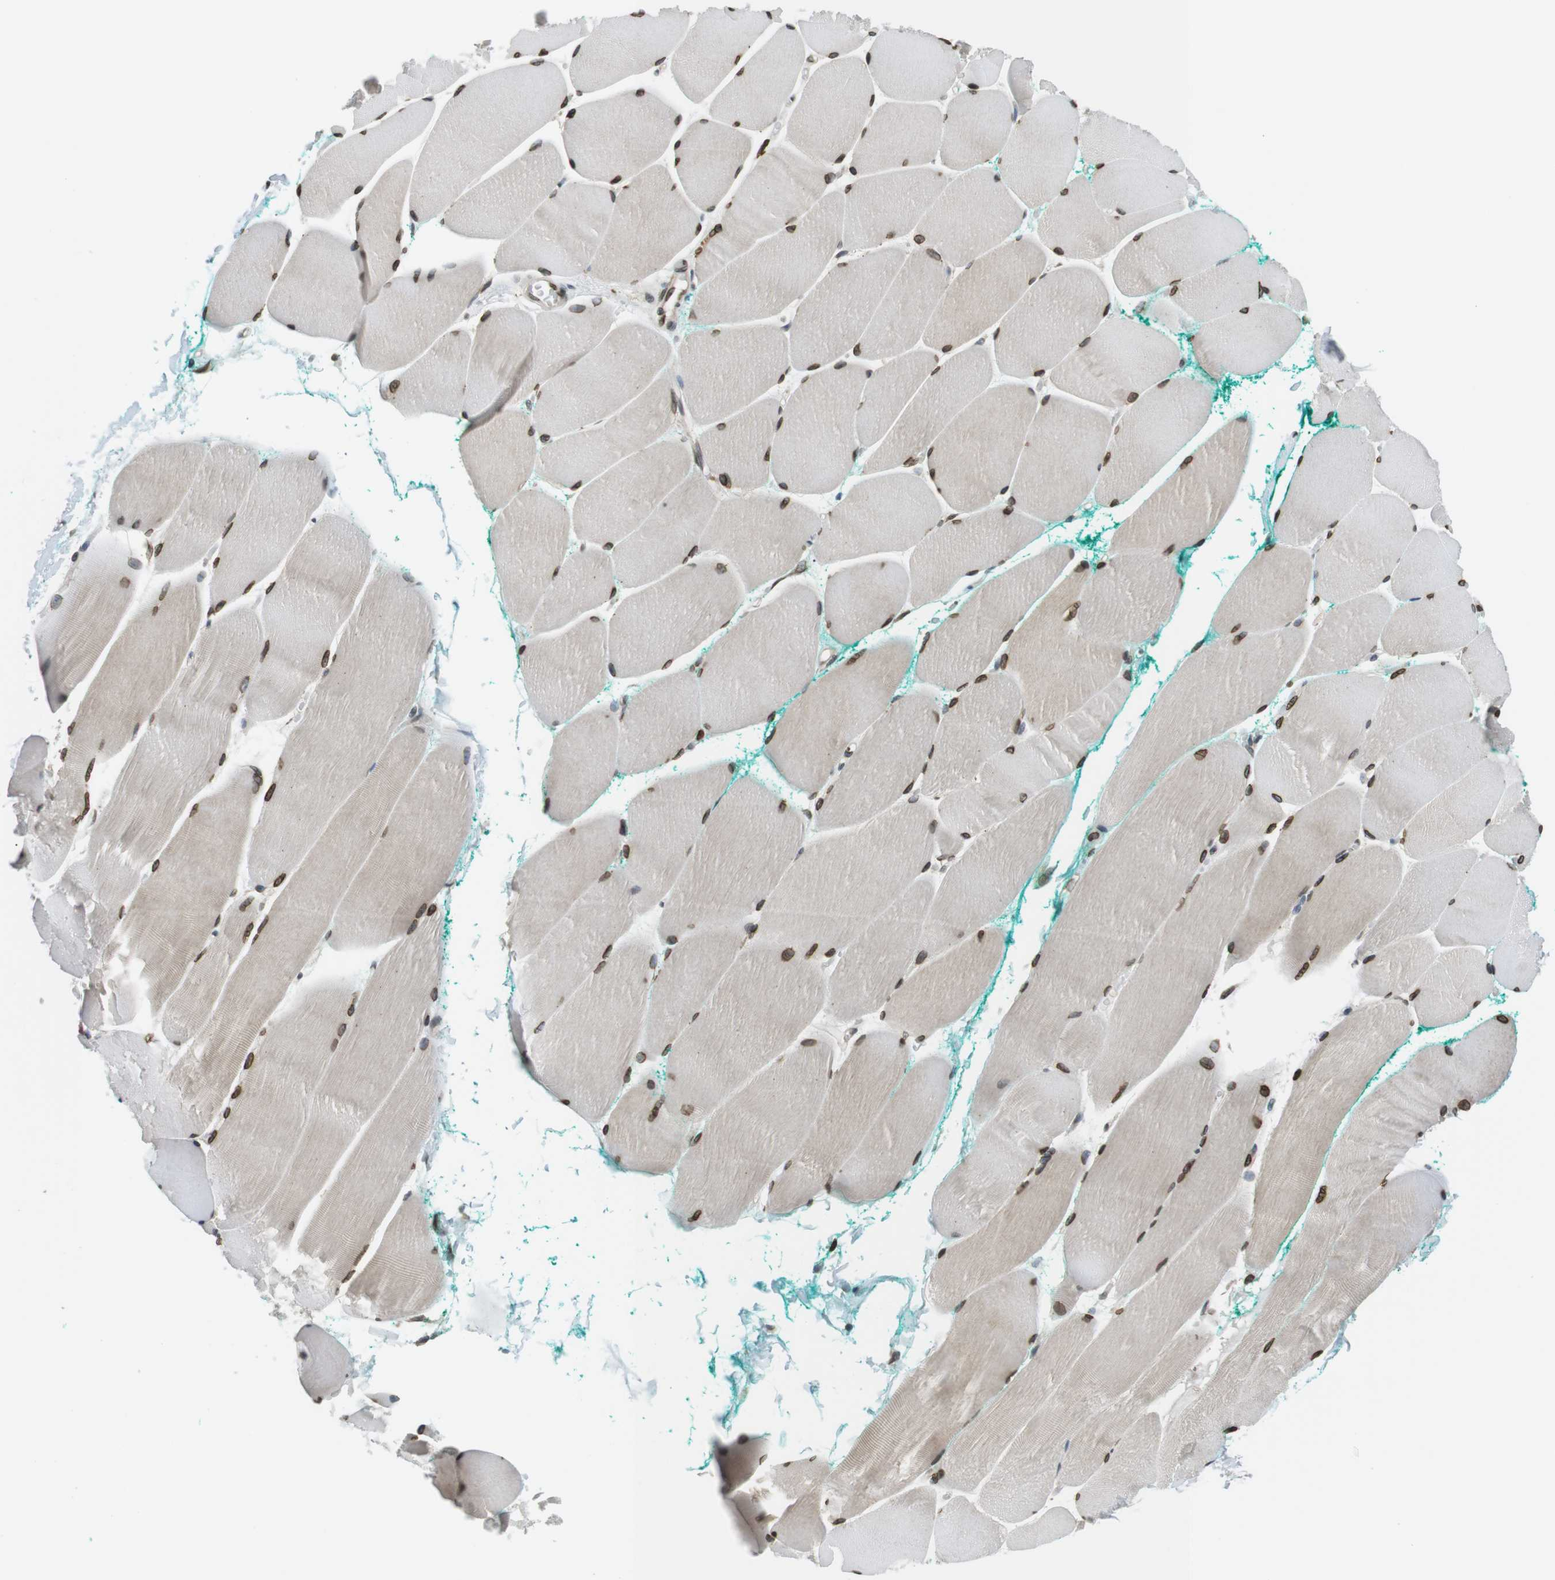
{"staining": {"intensity": "moderate", "quantity": ">75%", "location": "cytoplasmic/membranous,nuclear"}, "tissue": "skeletal muscle", "cell_type": "Myocytes", "image_type": "normal", "snomed": [{"axis": "morphology", "description": "Normal tissue, NOS"}, {"axis": "morphology", "description": "Squamous cell carcinoma, NOS"}, {"axis": "topography", "description": "Skeletal muscle"}], "caption": "An immunohistochemistry photomicrograph of unremarkable tissue is shown. Protein staining in brown labels moderate cytoplasmic/membranous,nuclear positivity in skeletal muscle within myocytes. Nuclei are stained in blue.", "gene": "TMX4", "patient": {"sex": "male", "age": 51}}